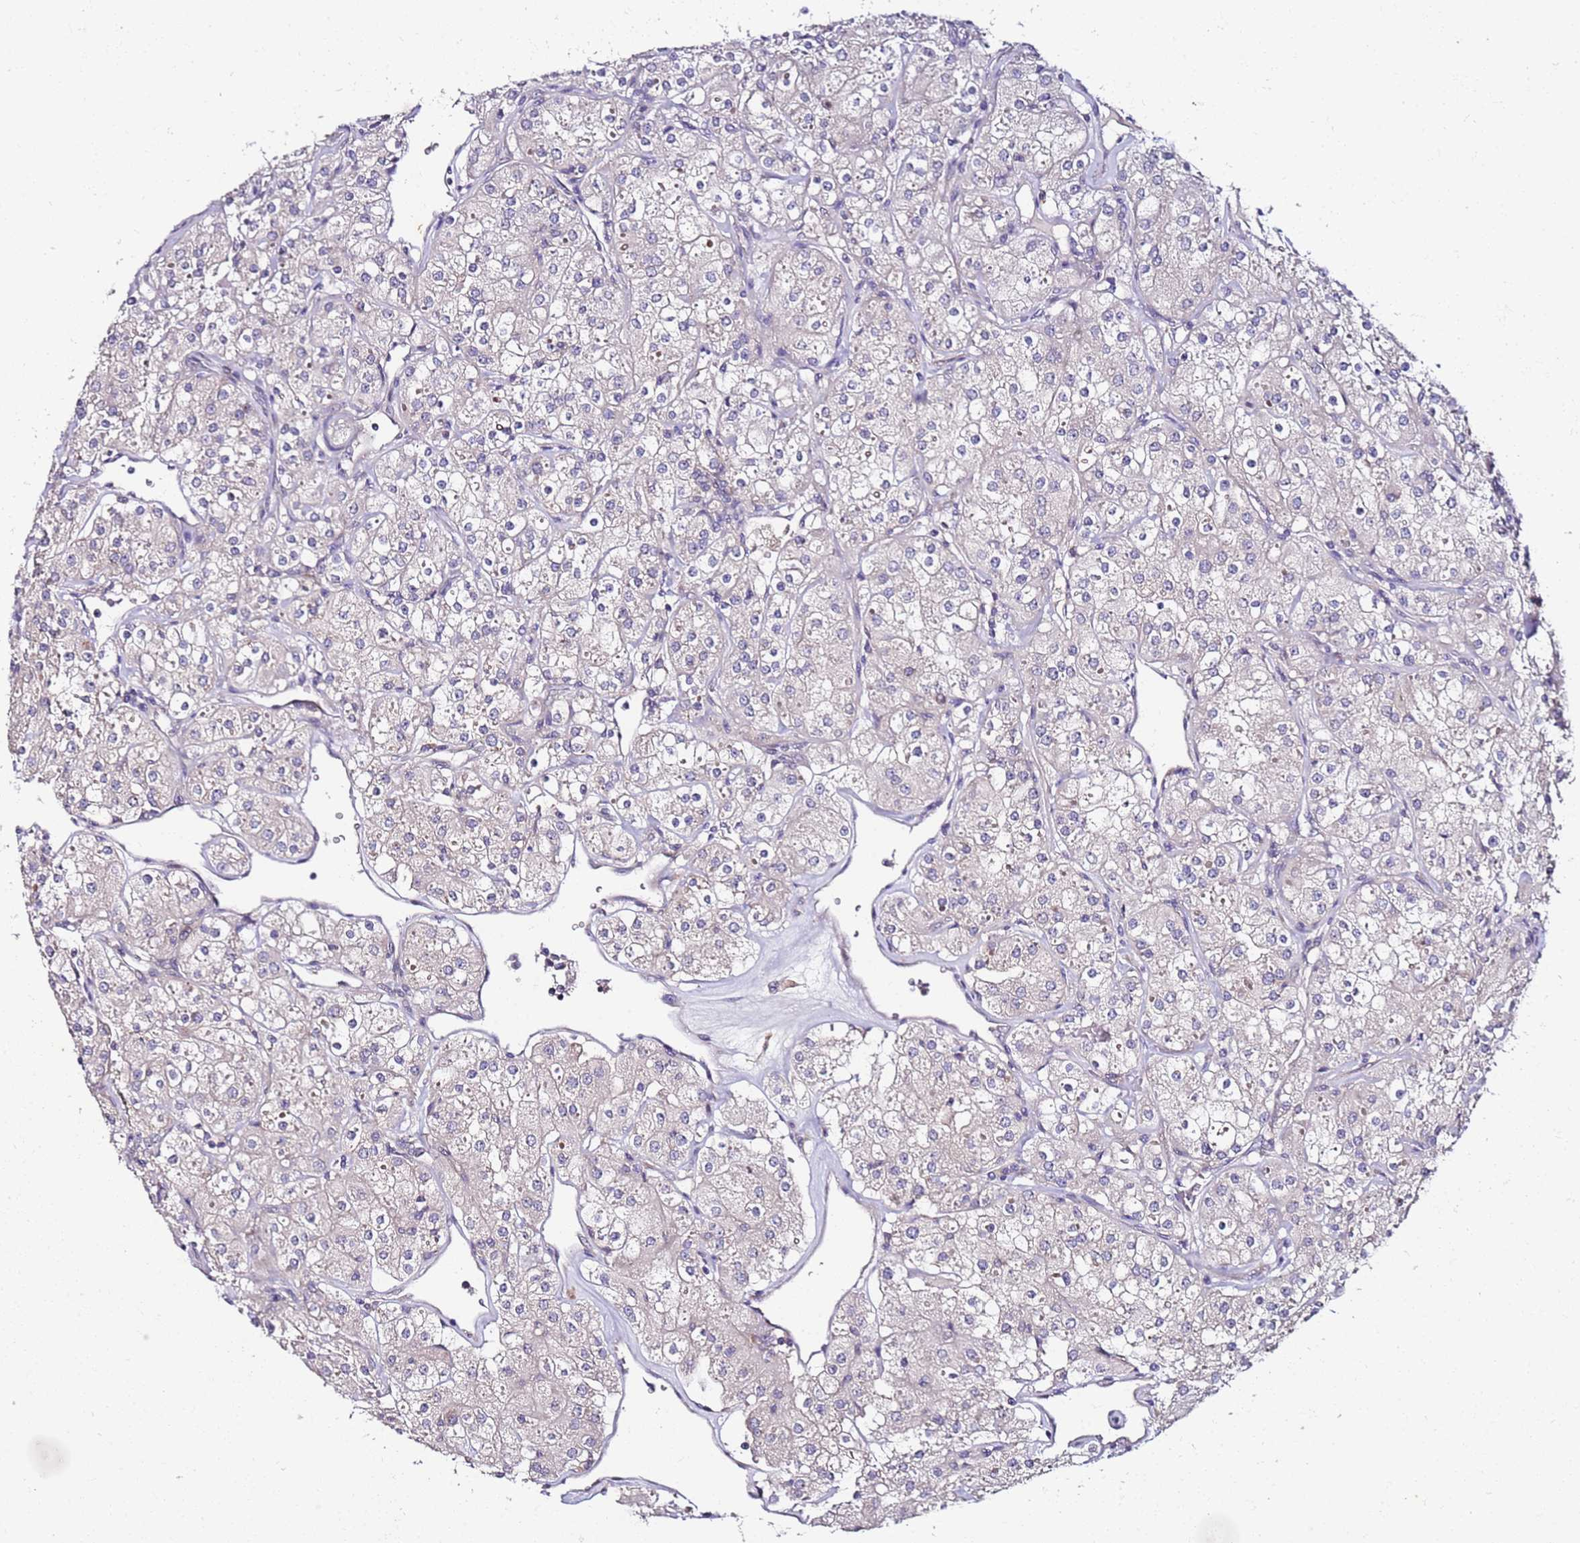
{"staining": {"intensity": "negative", "quantity": "none", "location": "none"}, "tissue": "renal cancer", "cell_type": "Tumor cells", "image_type": "cancer", "snomed": [{"axis": "morphology", "description": "Adenocarcinoma, NOS"}, {"axis": "topography", "description": "Kidney"}], "caption": "Human adenocarcinoma (renal) stained for a protein using IHC exhibits no expression in tumor cells.", "gene": "SRRM5", "patient": {"sex": "male", "age": 77}}